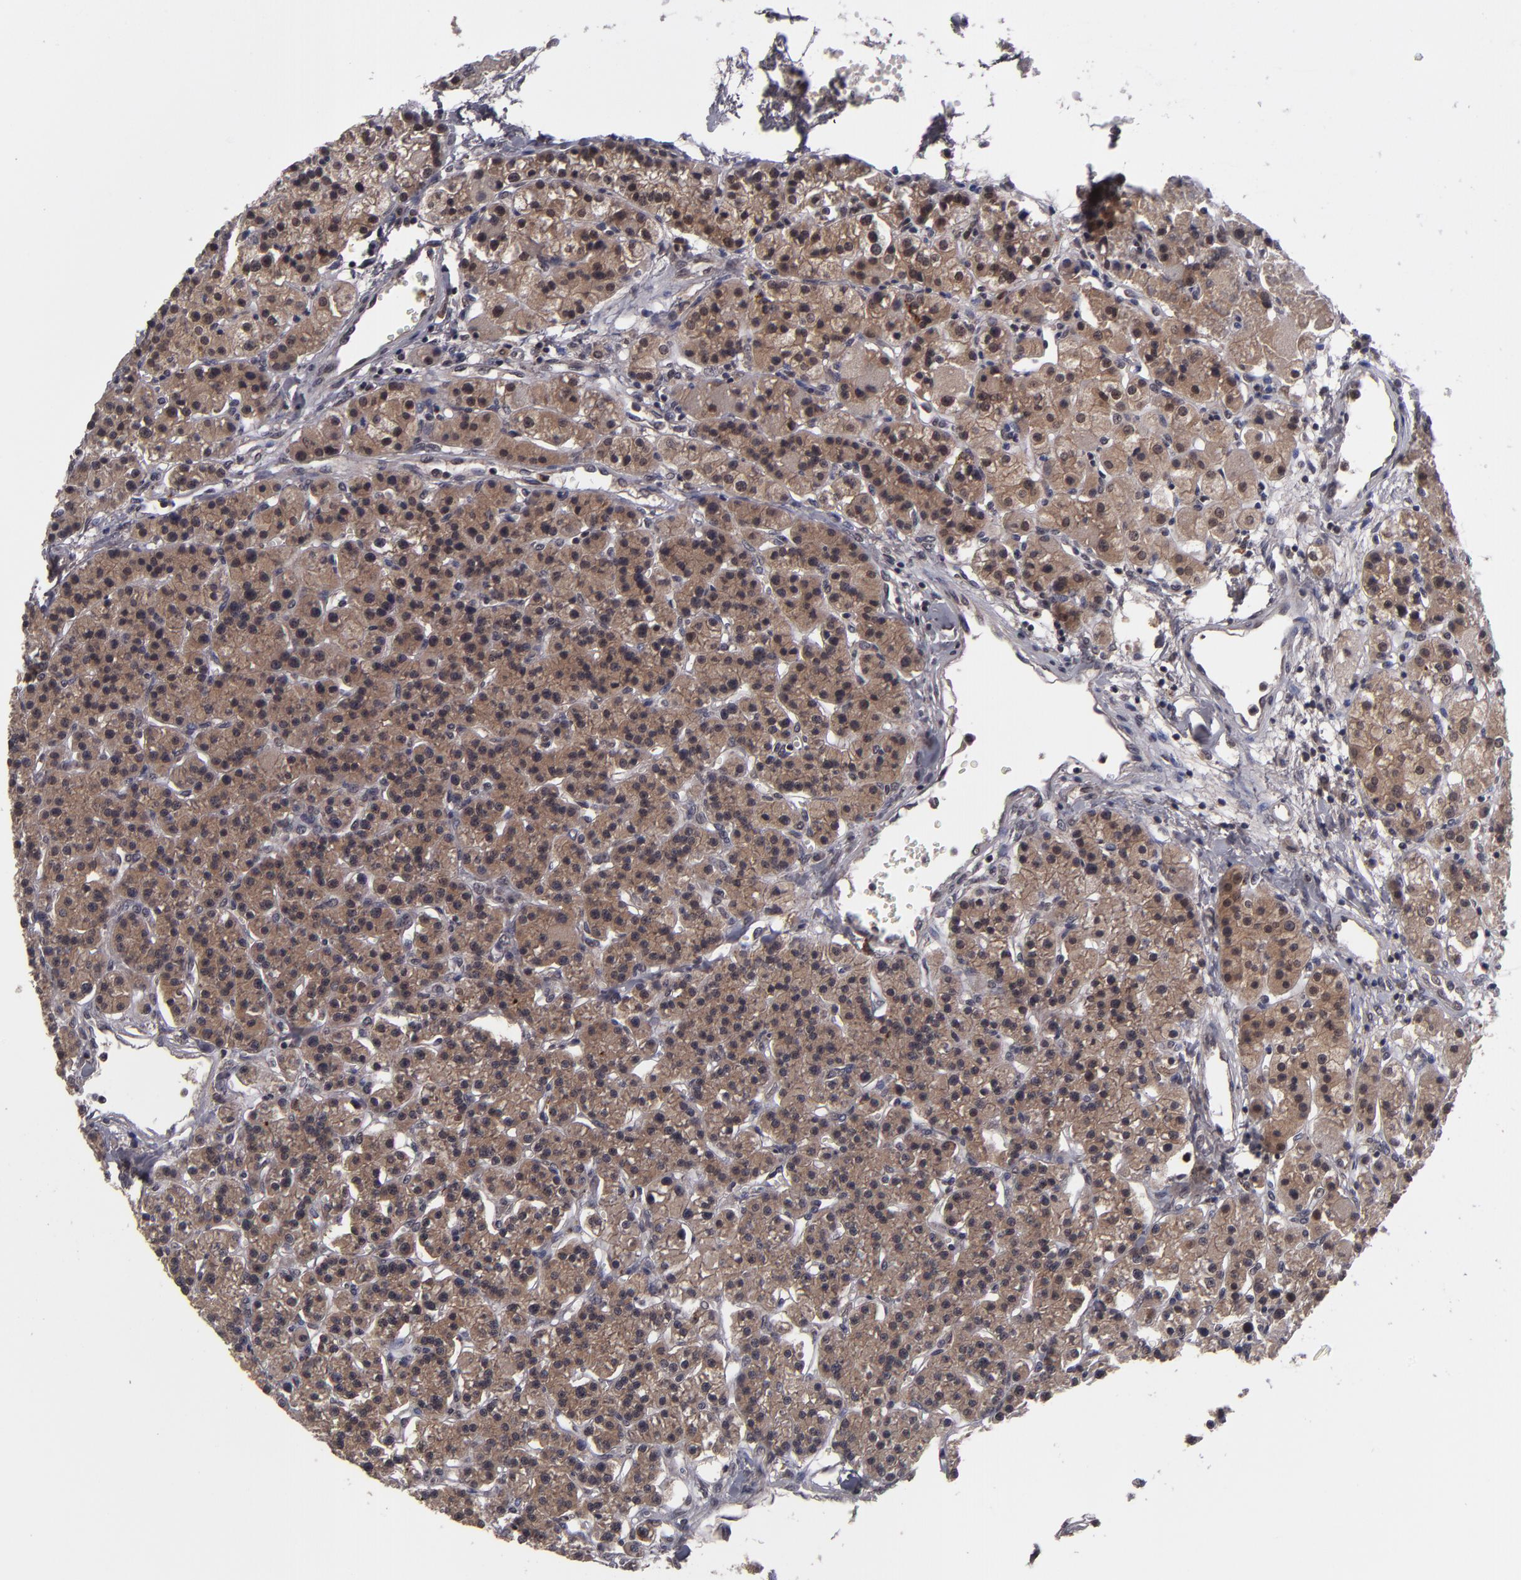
{"staining": {"intensity": "moderate", "quantity": ">75%", "location": "cytoplasmic/membranous"}, "tissue": "parathyroid gland", "cell_type": "Glandular cells", "image_type": "normal", "snomed": [{"axis": "morphology", "description": "Normal tissue, NOS"}, {"axis": "topography", "description": "Parathyroid gland"}], "caption": "IHC (DAB (3,3'-diaminobenzidine)) staining of benign human parathyroid gland reveals moderate cytoplasmic/membranous protein positivity in about >75% of glandular cells. Nuclei are stained in blue.", "gene": "TYMS", "patient": {"sex": "female", "age": 58}}